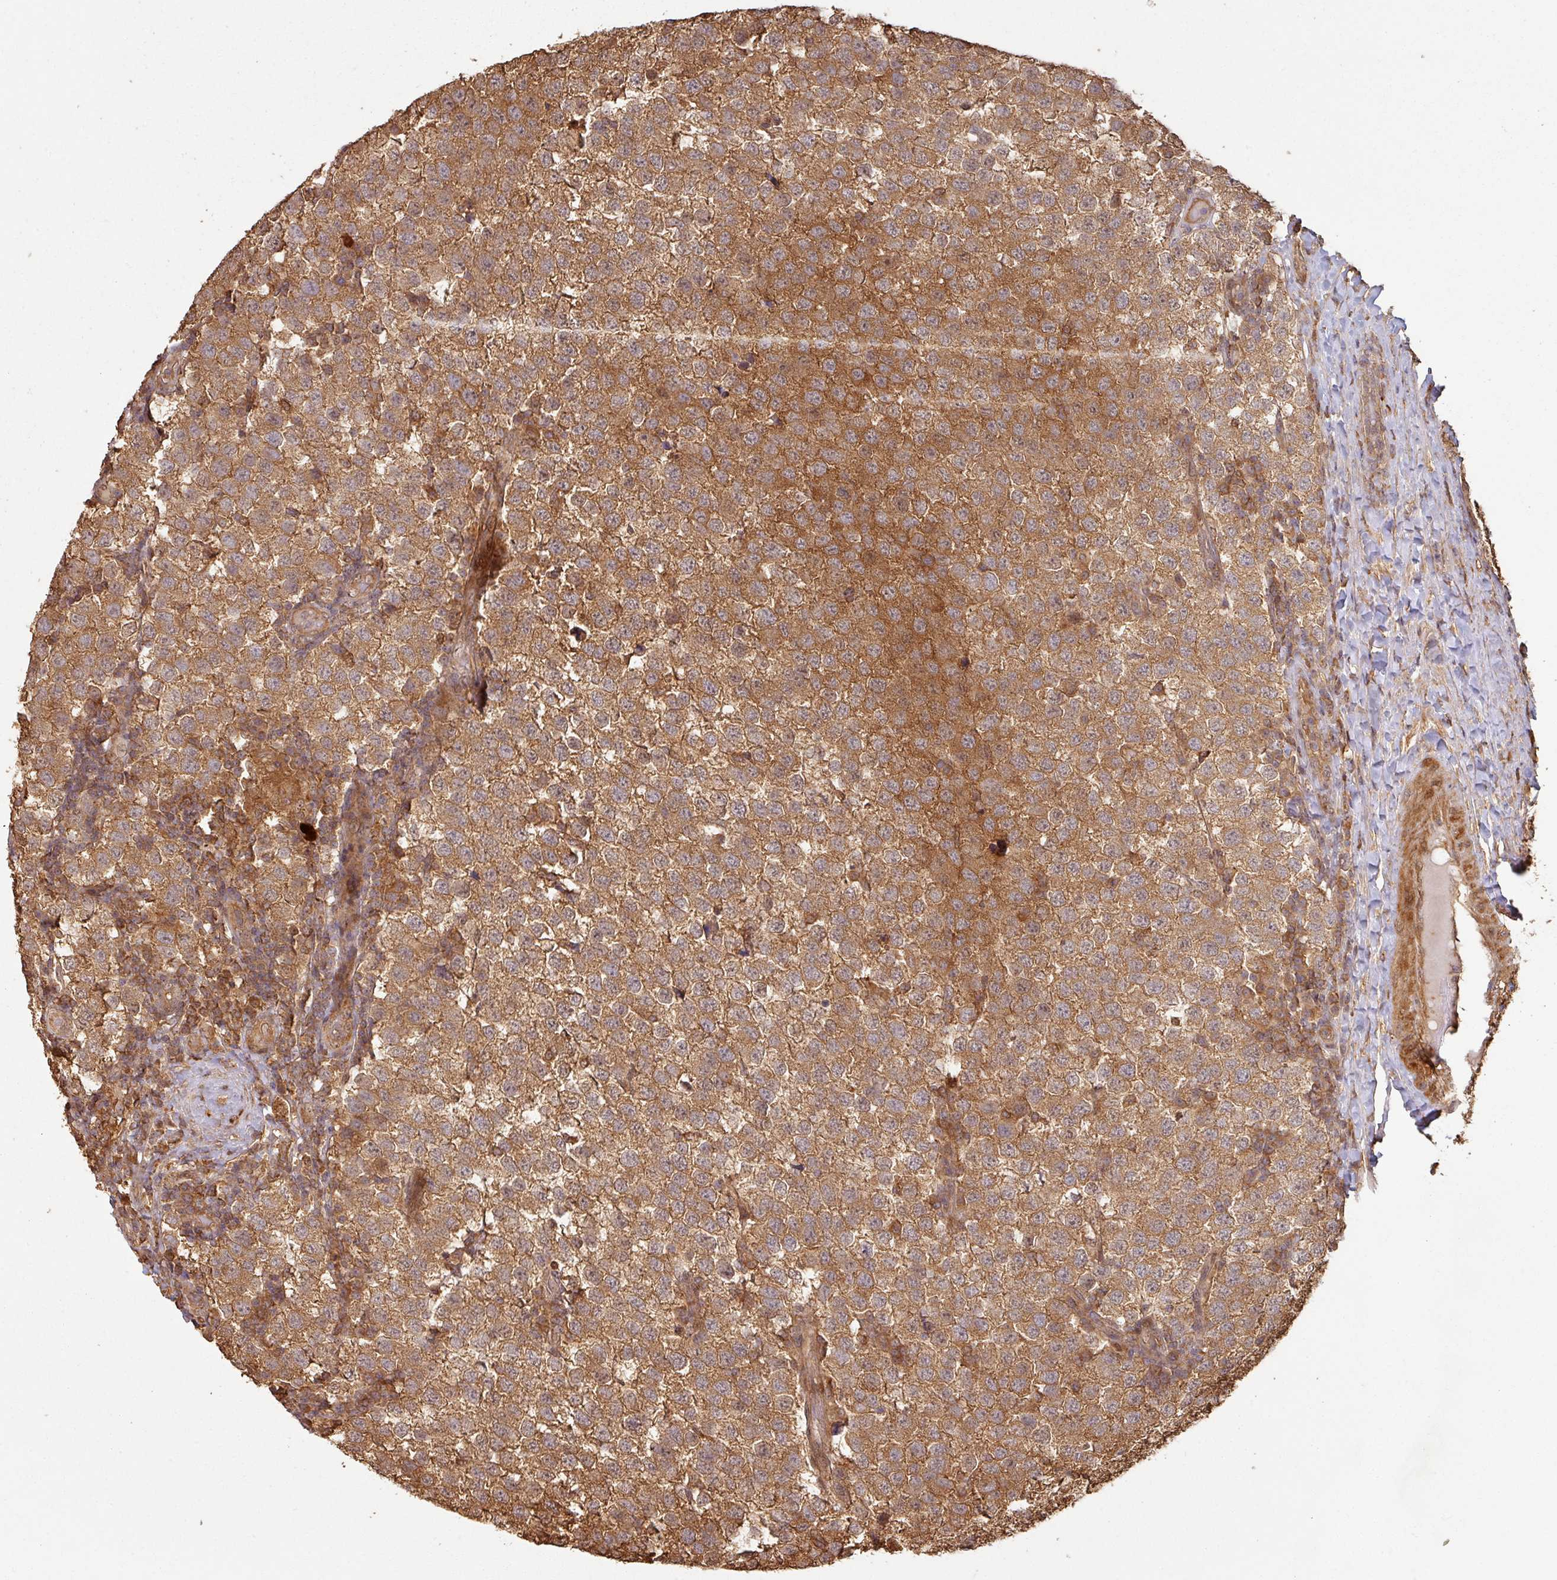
{"staining": {"intensity": "strong", "quantity": ">75%", "location": "cytoplasmic/membranous"}, "tissue": "testis cancer", "cell_type": "Tumor cells", "image_type": "cancer", "snomed": [{"axis": "morphology", "description": "Seminoma, NOS"}, {"axis": "topography", "description": "Testis"}], "caption": "A high-resolution histopathology image shows immunohistochemistry staining of testis cancer (seminoma), which exhibits strong cytoplasmic/membranous expression in about >75% of tumor cells.", "gene": "ZNF322", "patient": {"sex": "male", "age": 34}}